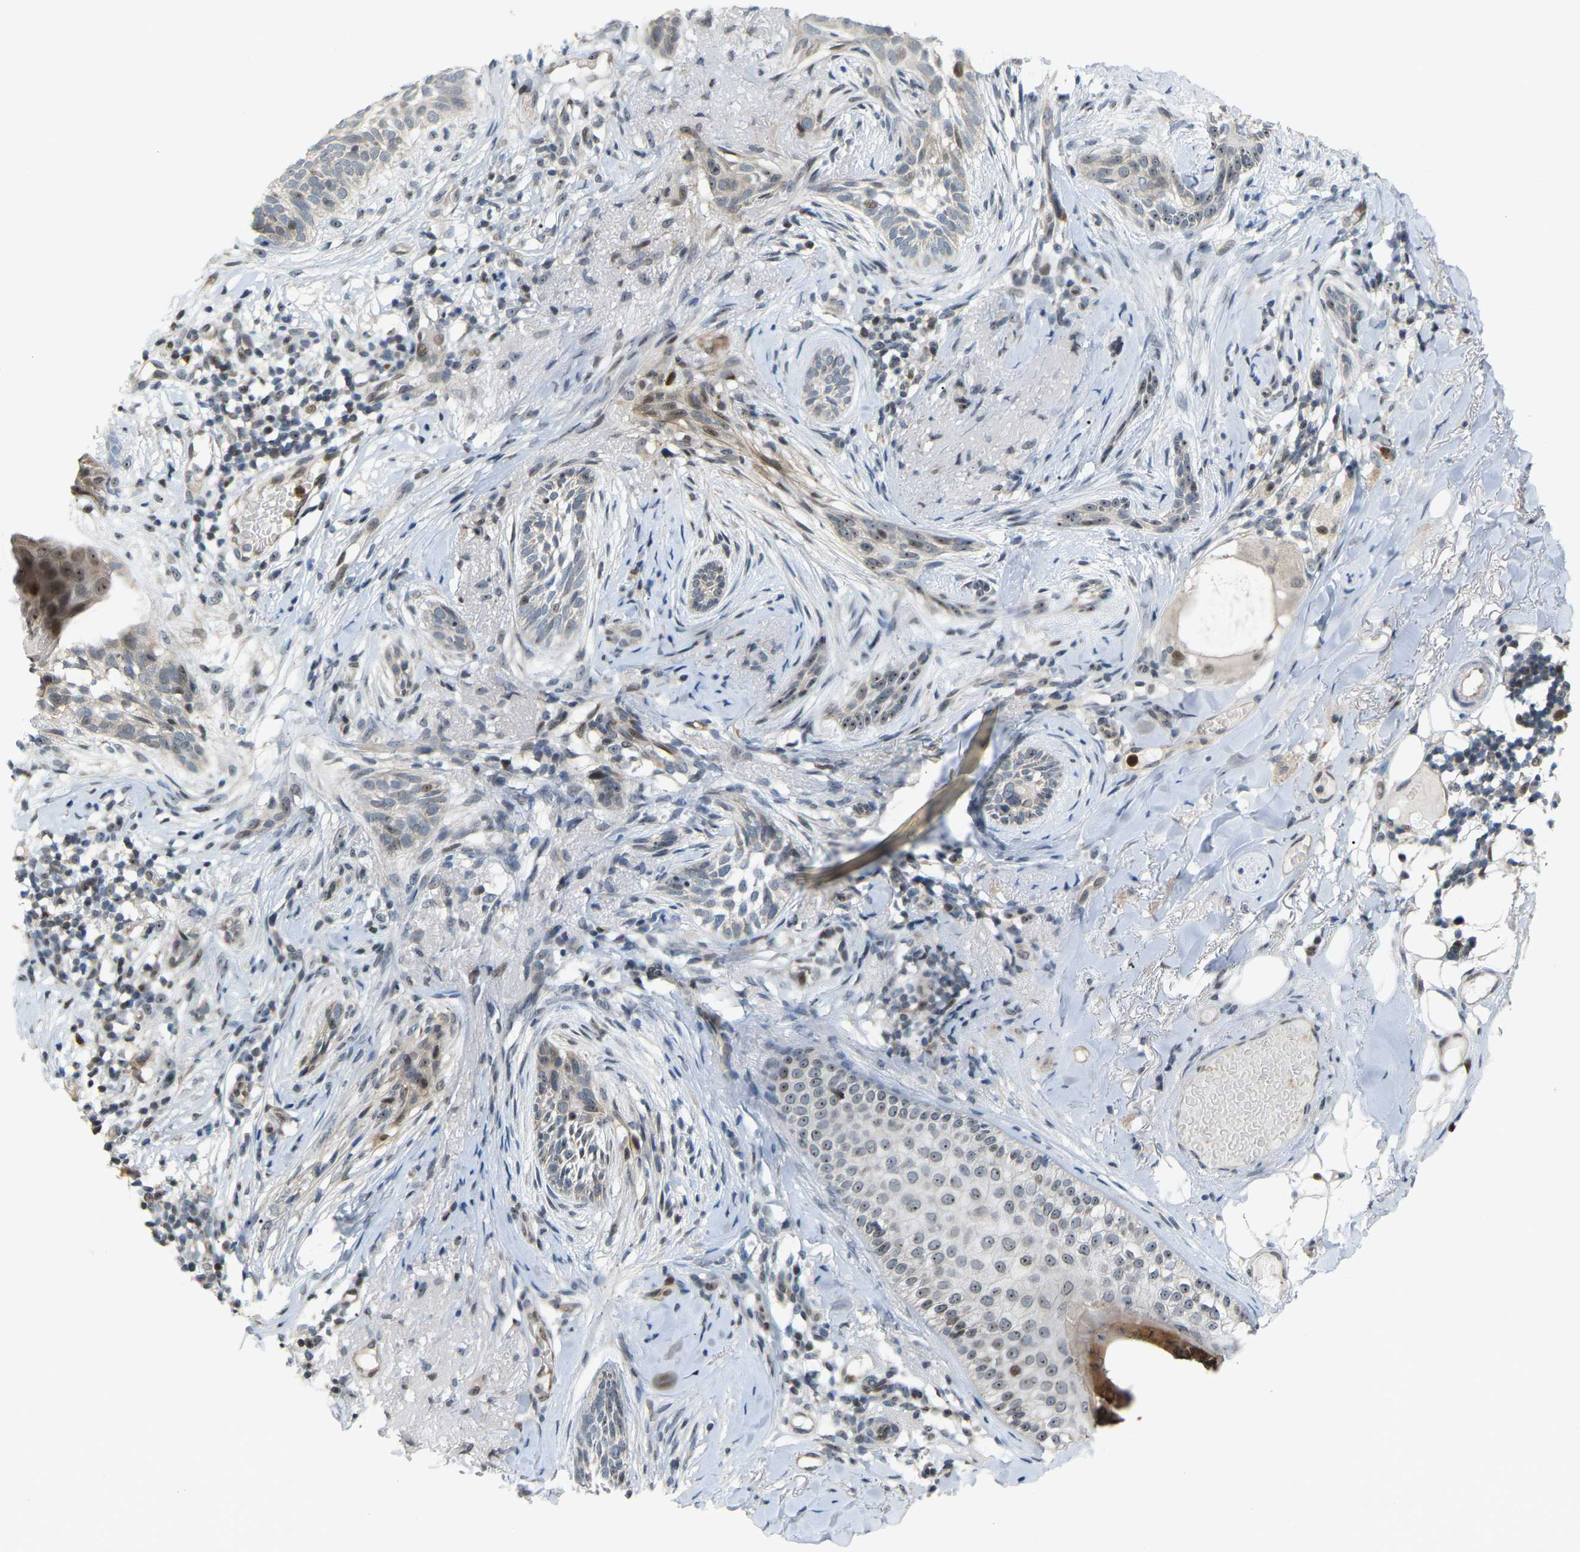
{"staining": {"intensity": "negative", "quantity": "none", "location": "none"}, "tissue": "skin cancer", "cell_type": "Tumor cells", "image_type": "cancer", "snomed": [{"axis": "morphology", "description": "Basal cell carcinoma"}, {"axis": "topography", "description": "Skin"}], "caption": "An image of skin cancer stained for a protein demonstrates no brown staining in tumor cells. (DAB immunohistochemistry (IHC) visualized using brightfield microscopy, high magnification).", "gene": "CROT", "patient": {"sex": "female", "age": 88}}